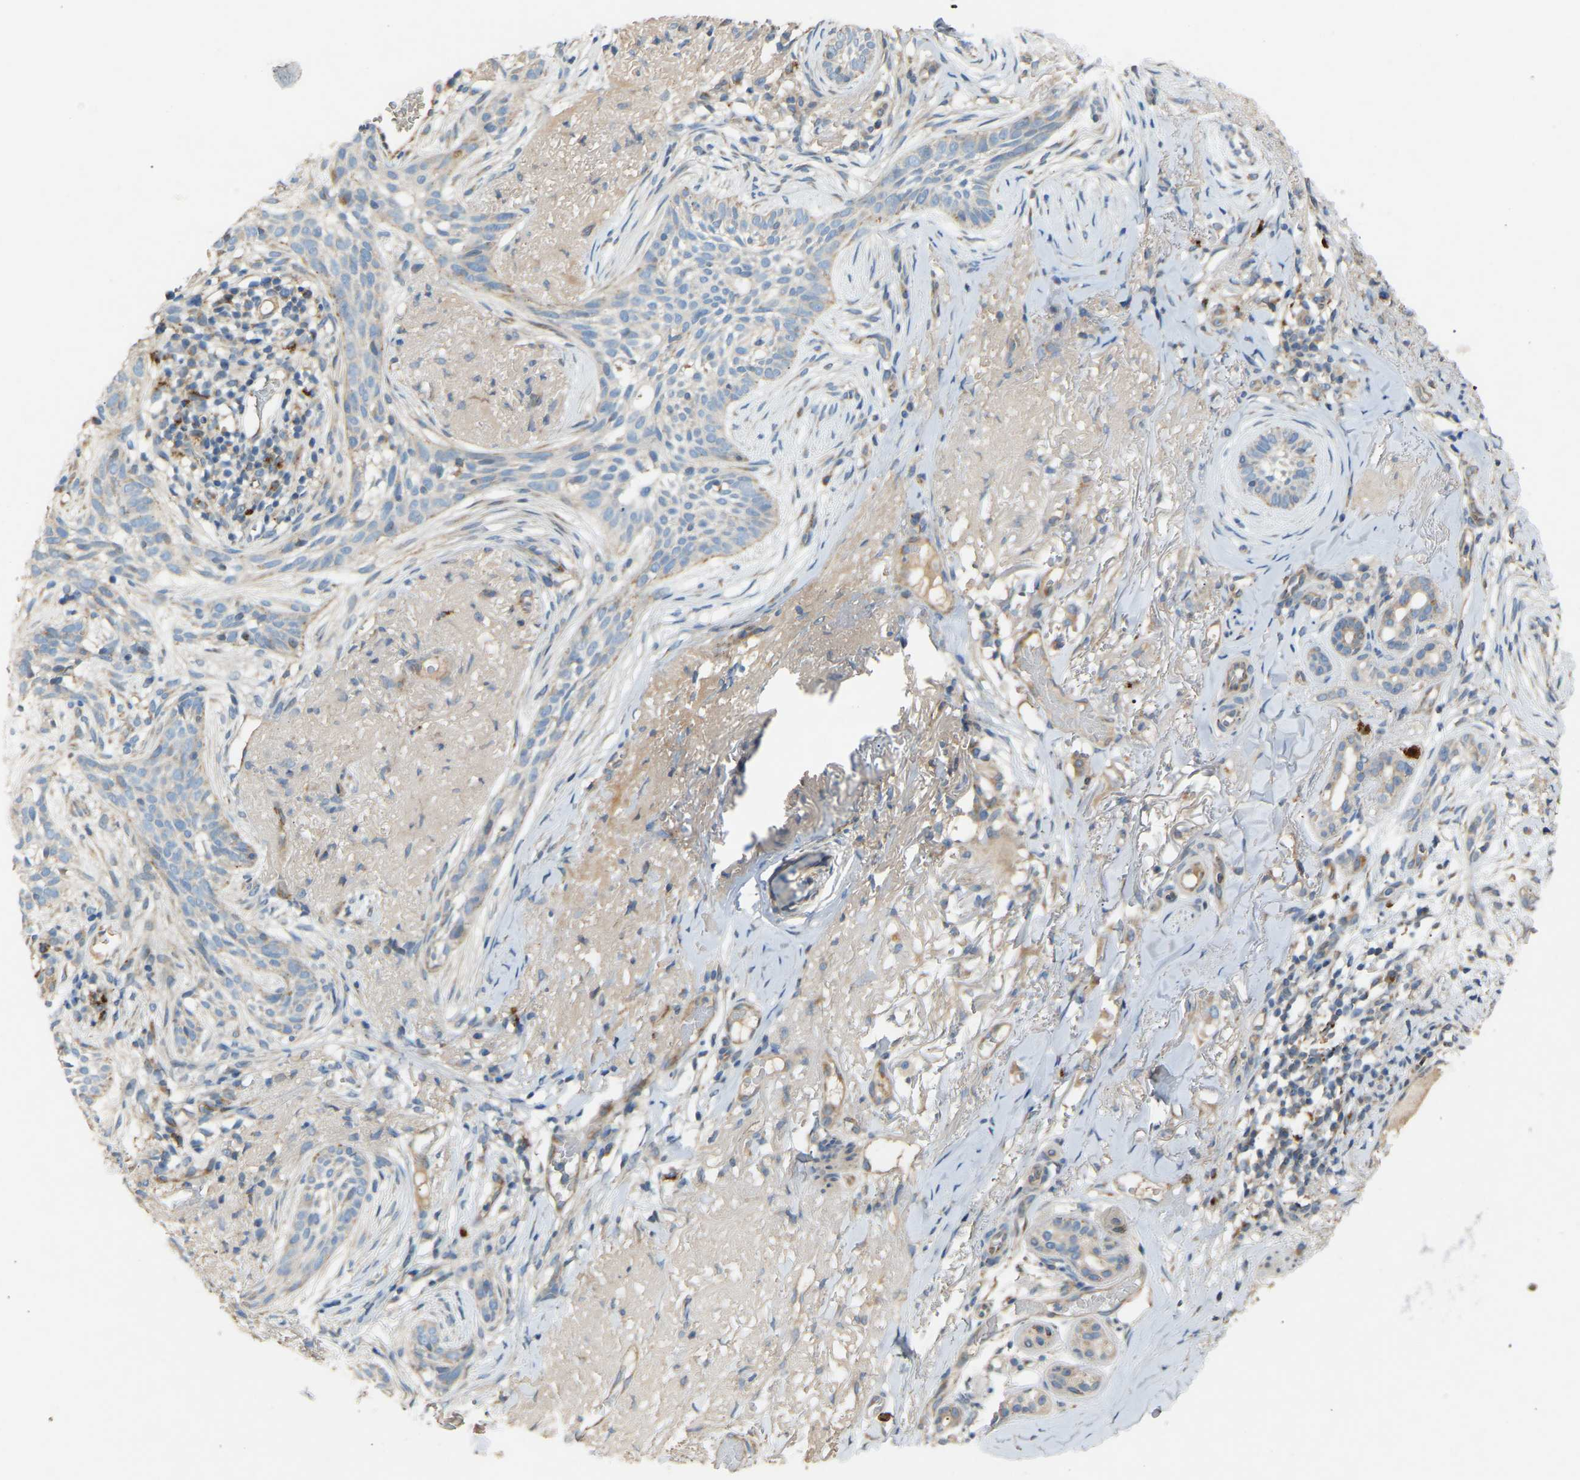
{"staining": {"intensity": "weak", "quantity": "<25%", "location": "cytoplasmic/membranous"}, "tissue": "skin cancer", "cell_type": "Tumor cells", "image_type": "cancer", "snomed": [{"axis": "morphology", "description": "Basal cell carcinoma"}, {"axis": "topography", "description": "Skin"}], "caption": "IHC micrograph of human basal cell carcinoma (skin) stained for a protein (brown), which reveals no staining in tumor cells. (DAB immunohistochemistry, high magnification).", "gene": "RGP1", "patient": {"sex": "female", "age": 88}}